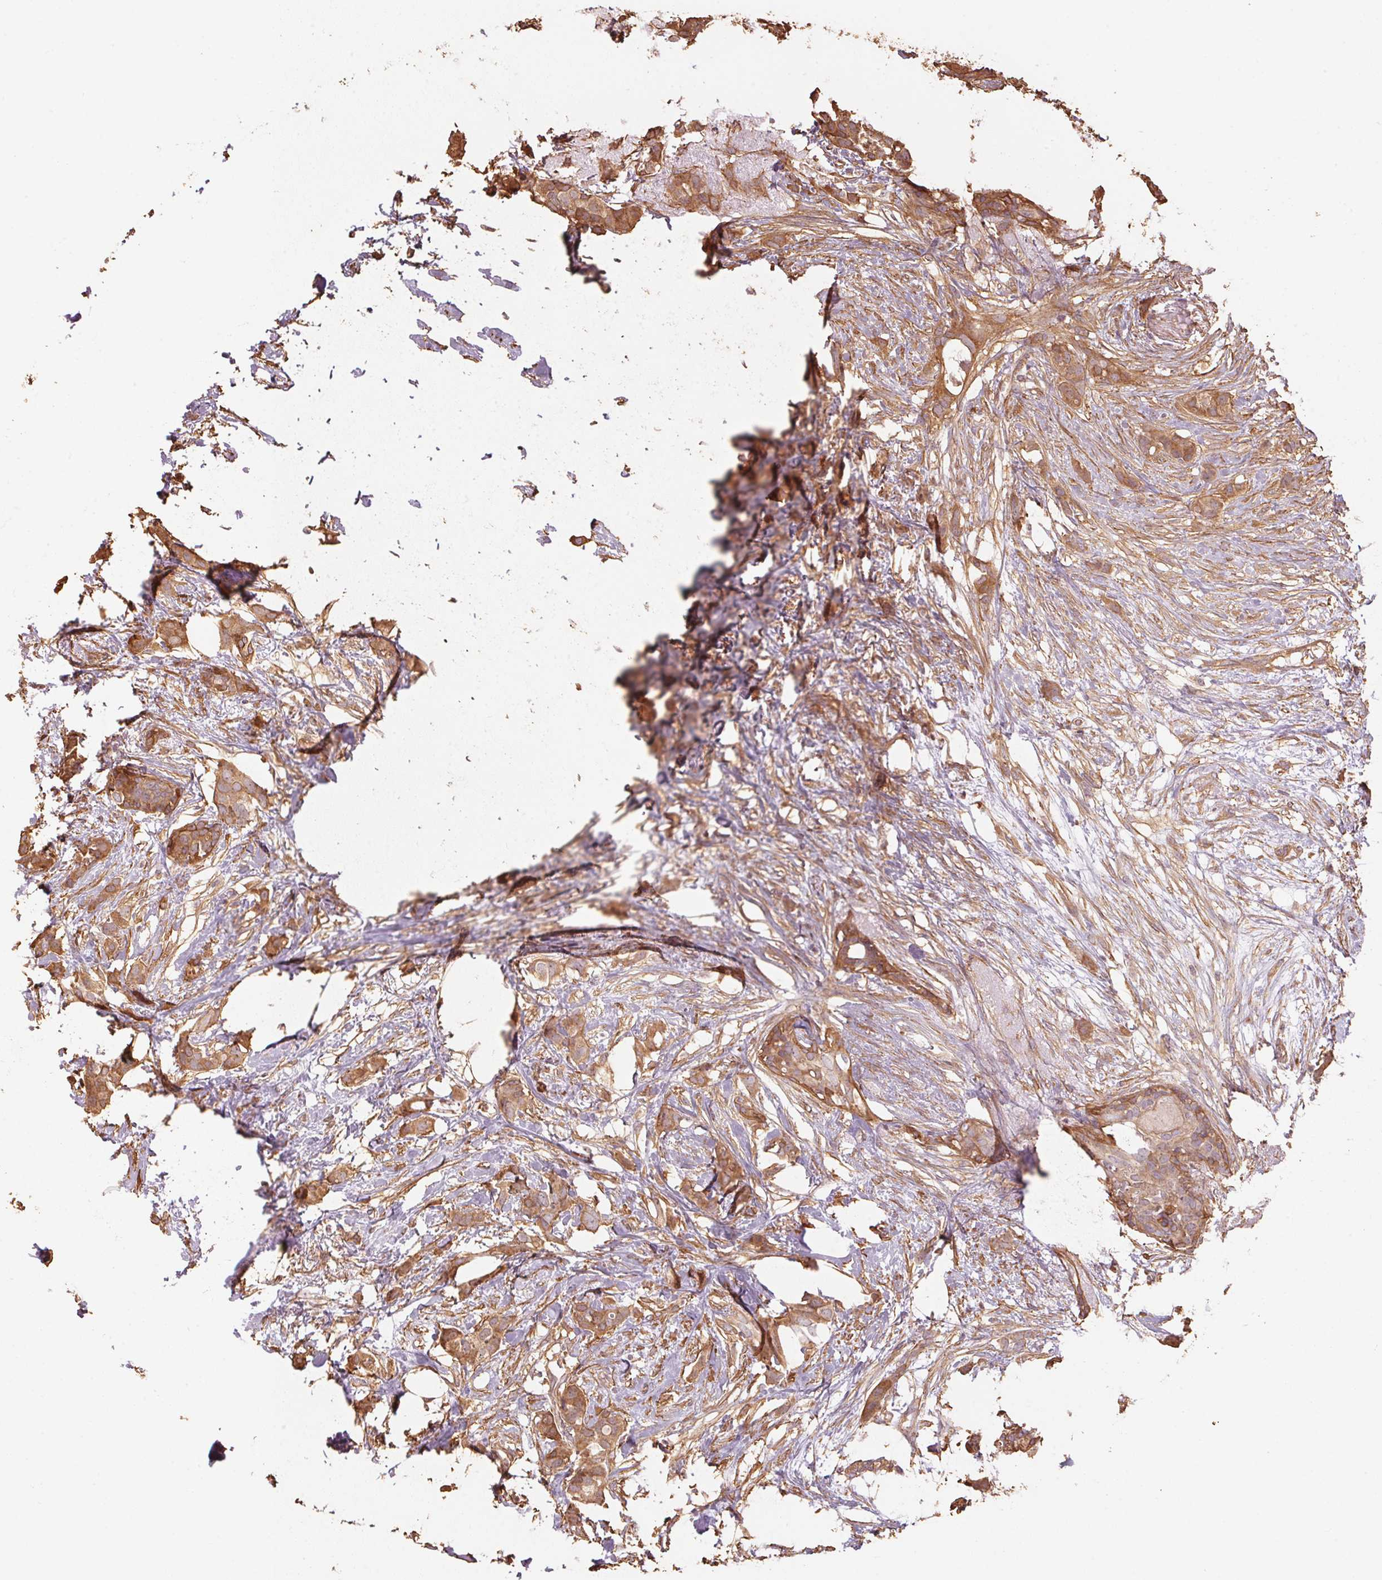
{"staining": {"intensity": "moderate", "quantity": ">75%", "location": "cytoplasmic/membranous"}, "tissue": "breast cancer", "cell_type": "Tumor cells", "image_type": "cancer", "snomed": [{"axis": "morphology", "description": "Duct carcinoma"}, {"axis": "topography", "description": "Breast"}], "caption": "A micrograph of human breast intraductal carcinoma stained for a protein shows moderate cytoplasmic/membranous brown staining in tumor cells.", "gene": "QDPR", "patient": {"sex": "female", "age": 62}}